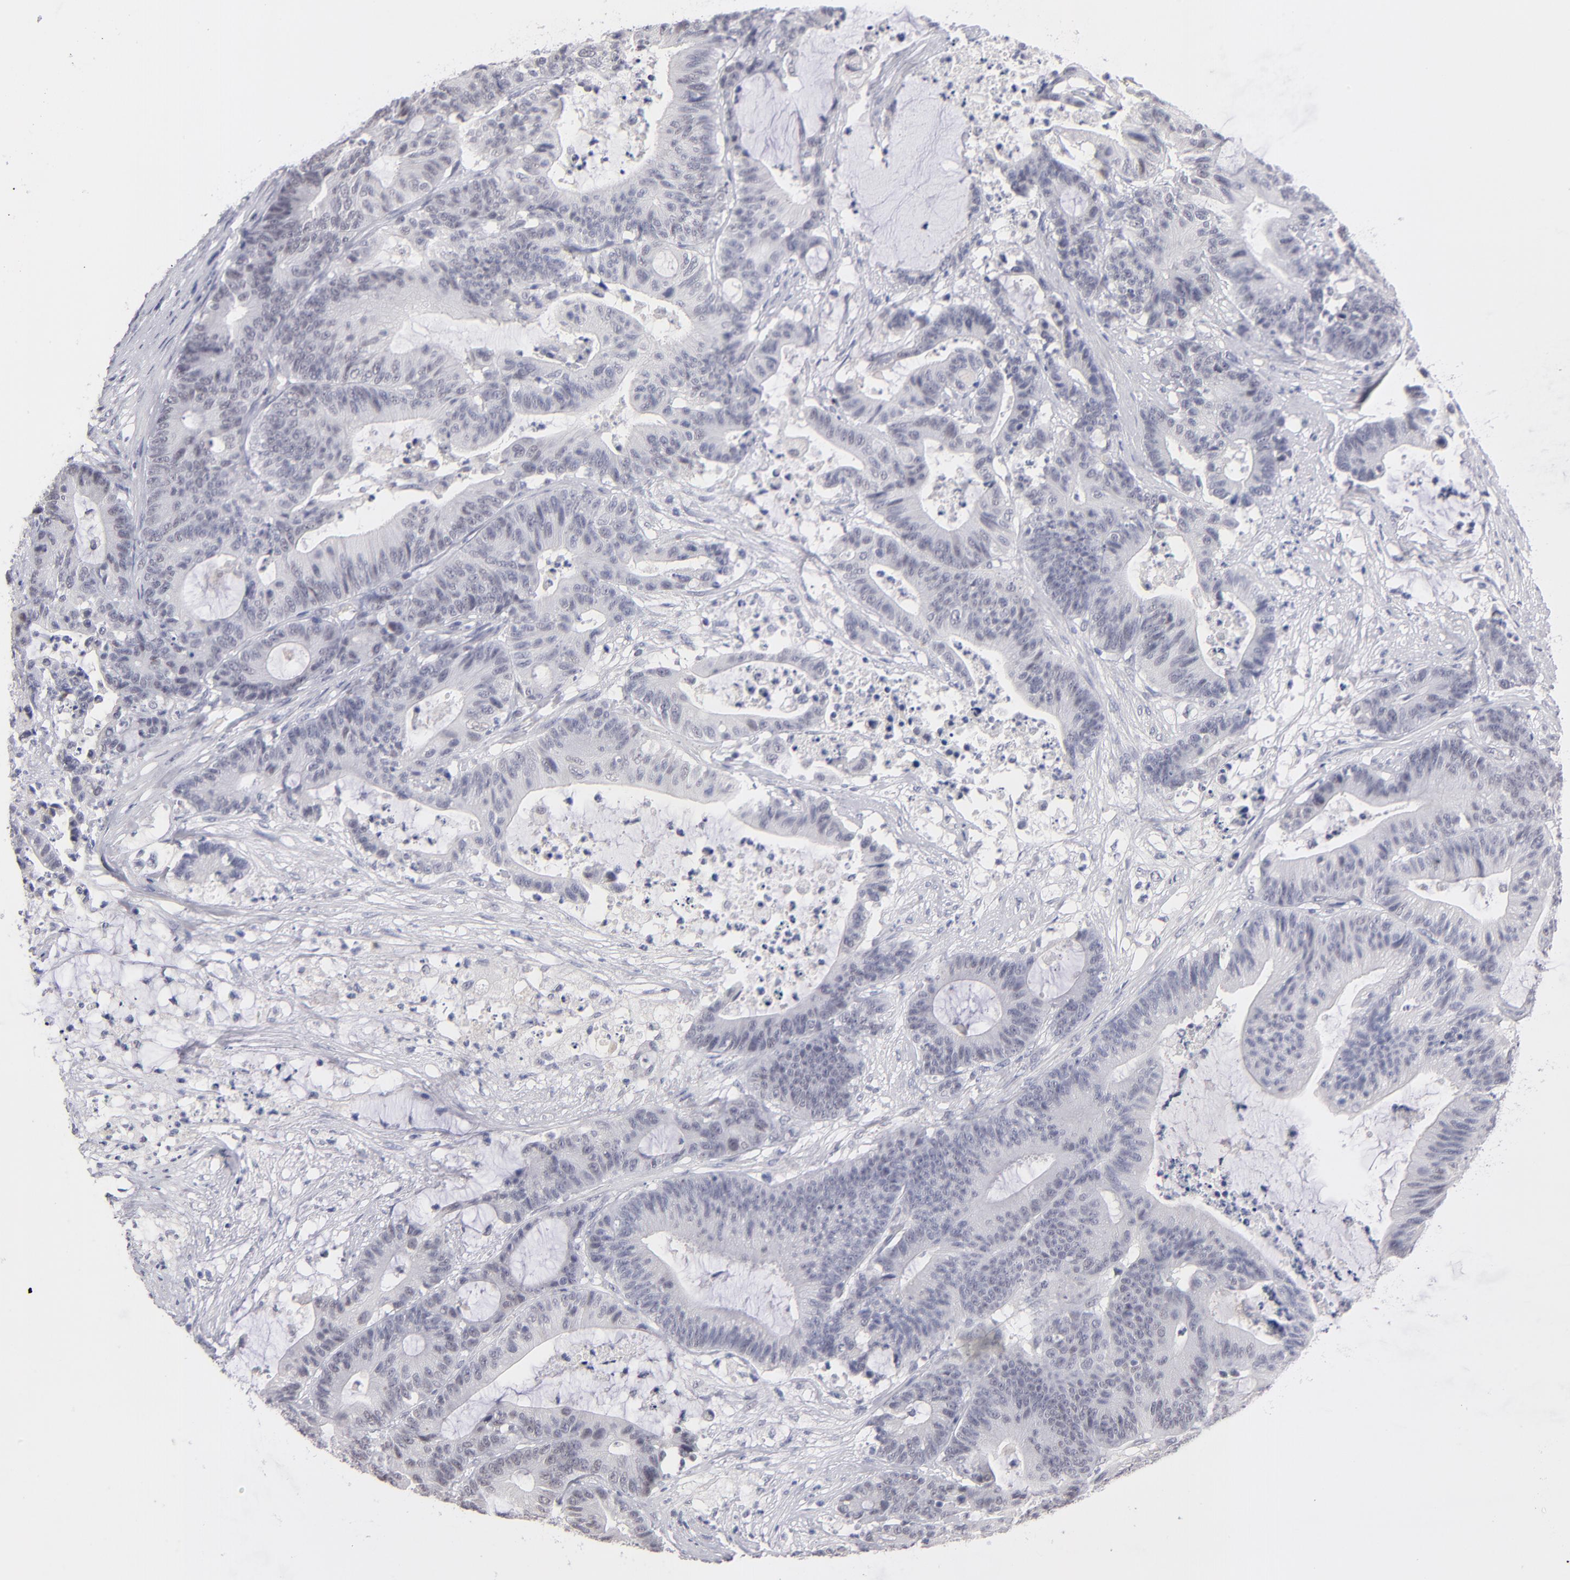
{"staining": {"intensity": "negative", "quantity": "none", "location": "none"}, "tissue": "colorectal cancer", "cell_type": "Tumor cells", "image_type": "cancer", "snomed": [{"axis": "morphology", "description": "Adenocarcinoma, NOS"}, {"axis": "topography", "description": "Colon"}], "caption": "This is a photomicrograph of IHC staining of colorectal adenocarcinoma, which shows no positivity in tumor cells.", "gene": "TEX11", "patient": {"sex": "female", "age": 84}}